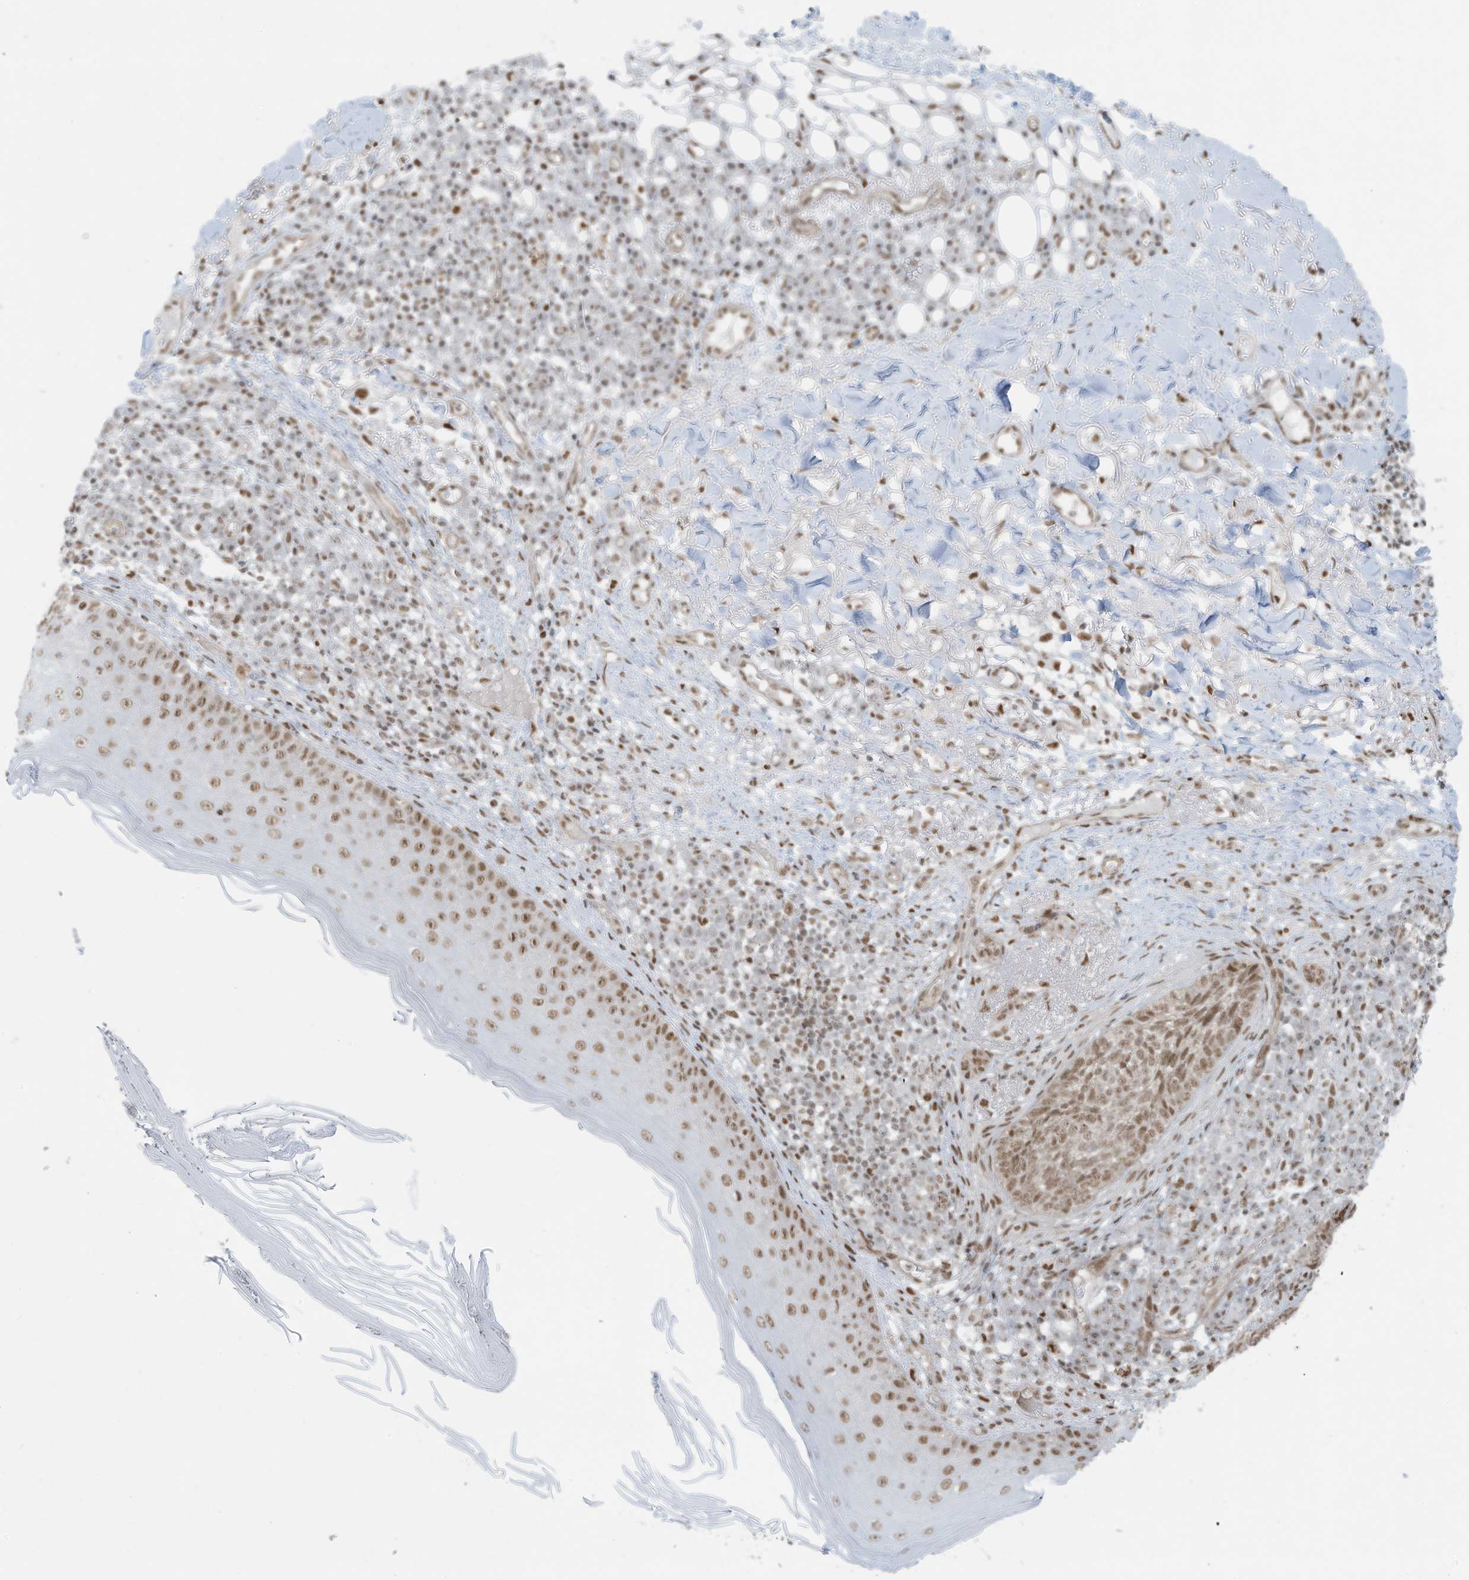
{"staining": {"intensity": "moderate", "quantity": ">75%", "location": "nuclear"}, "tissue": "skin cancer", "cell_type": "Tumor cells", "image_type": "cancer", "snomed": [{"axis": "morphology", "description": "Basal cell carcinoma"}, {"axis": "topography", "description": "Skin"}], "caption": "Skin cancer (basal cell carcinoma) stained with a brown dye shows moderate nuclear positive expression in about >75% of tumor cells.", "gene": "DBR1", "patient": {"sex": "male", "age": 85}}